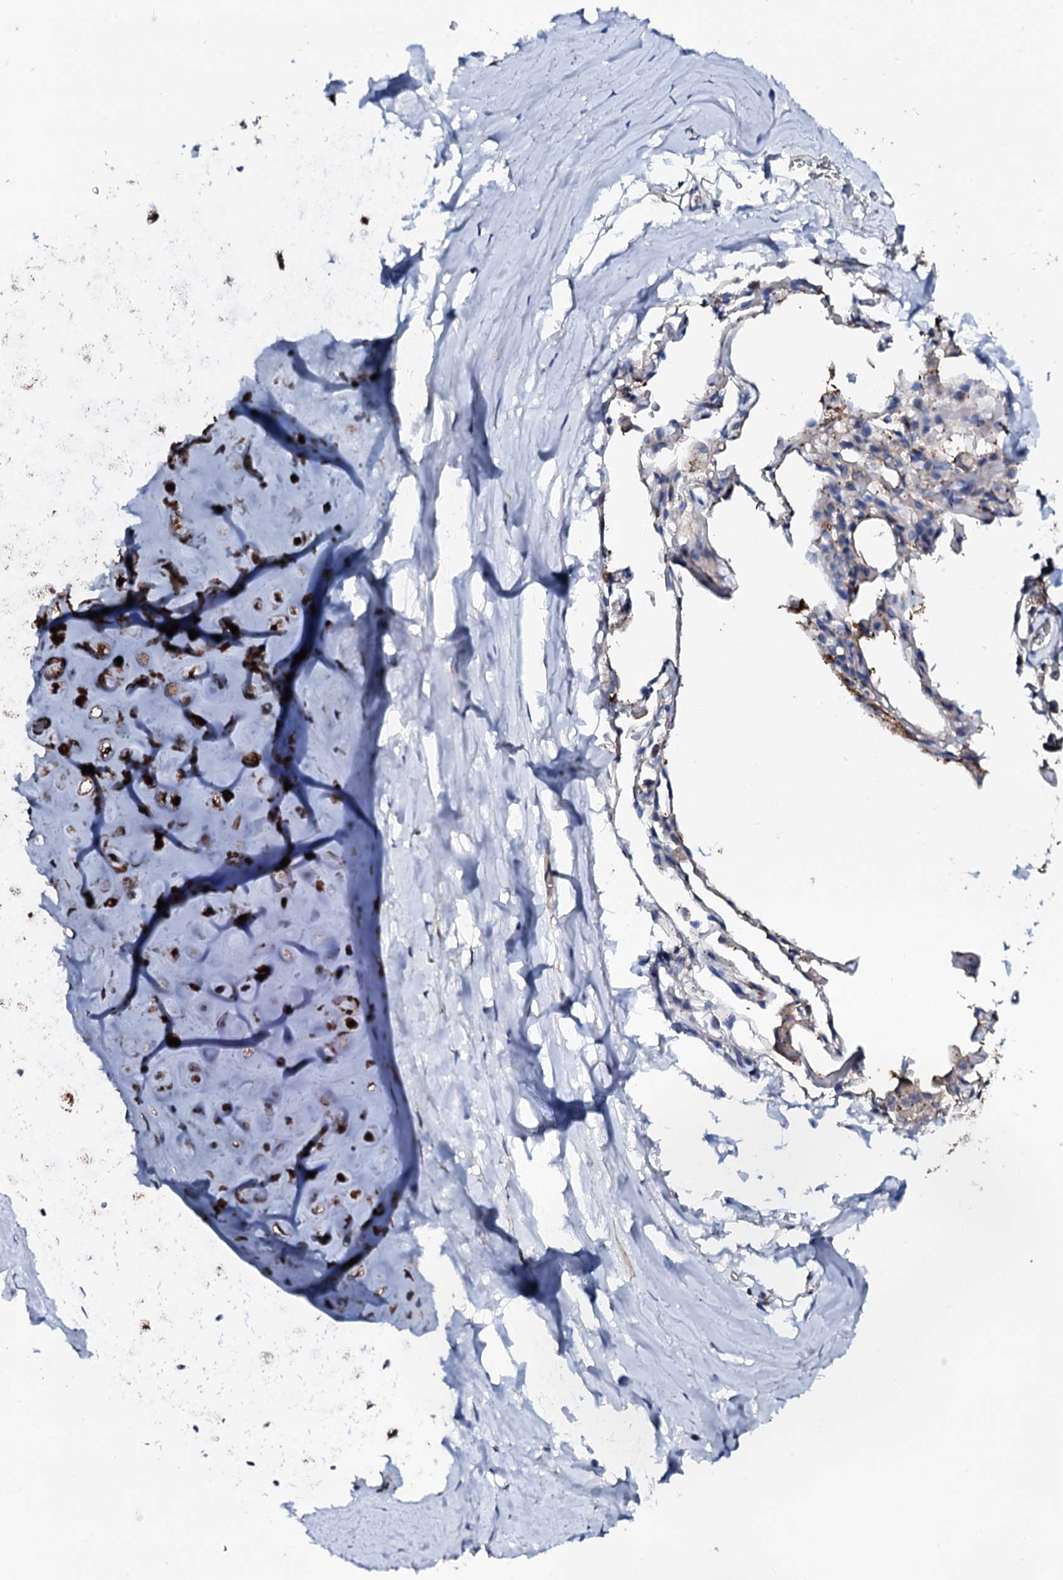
{"staining": {"intensity": "negative", "quantity": "none", "location": "none"}, "tissue": "adipose tissue", "cell_type": "Adipocytes", "image_type": "normal", "snomed": [{"axis": "morphology", "description": "Normal tissue, NOS"}, {"axis": "topography", "description": "Lymph node"}, {"axis": "topography", "description": "Bronchus"}], "caption": "The photomicrograph demonstrates no staining of adipocytes in unremarkable adipose tissue.", "gene": "KLHL32", "patient": {"sex": "male", "age": 63}}